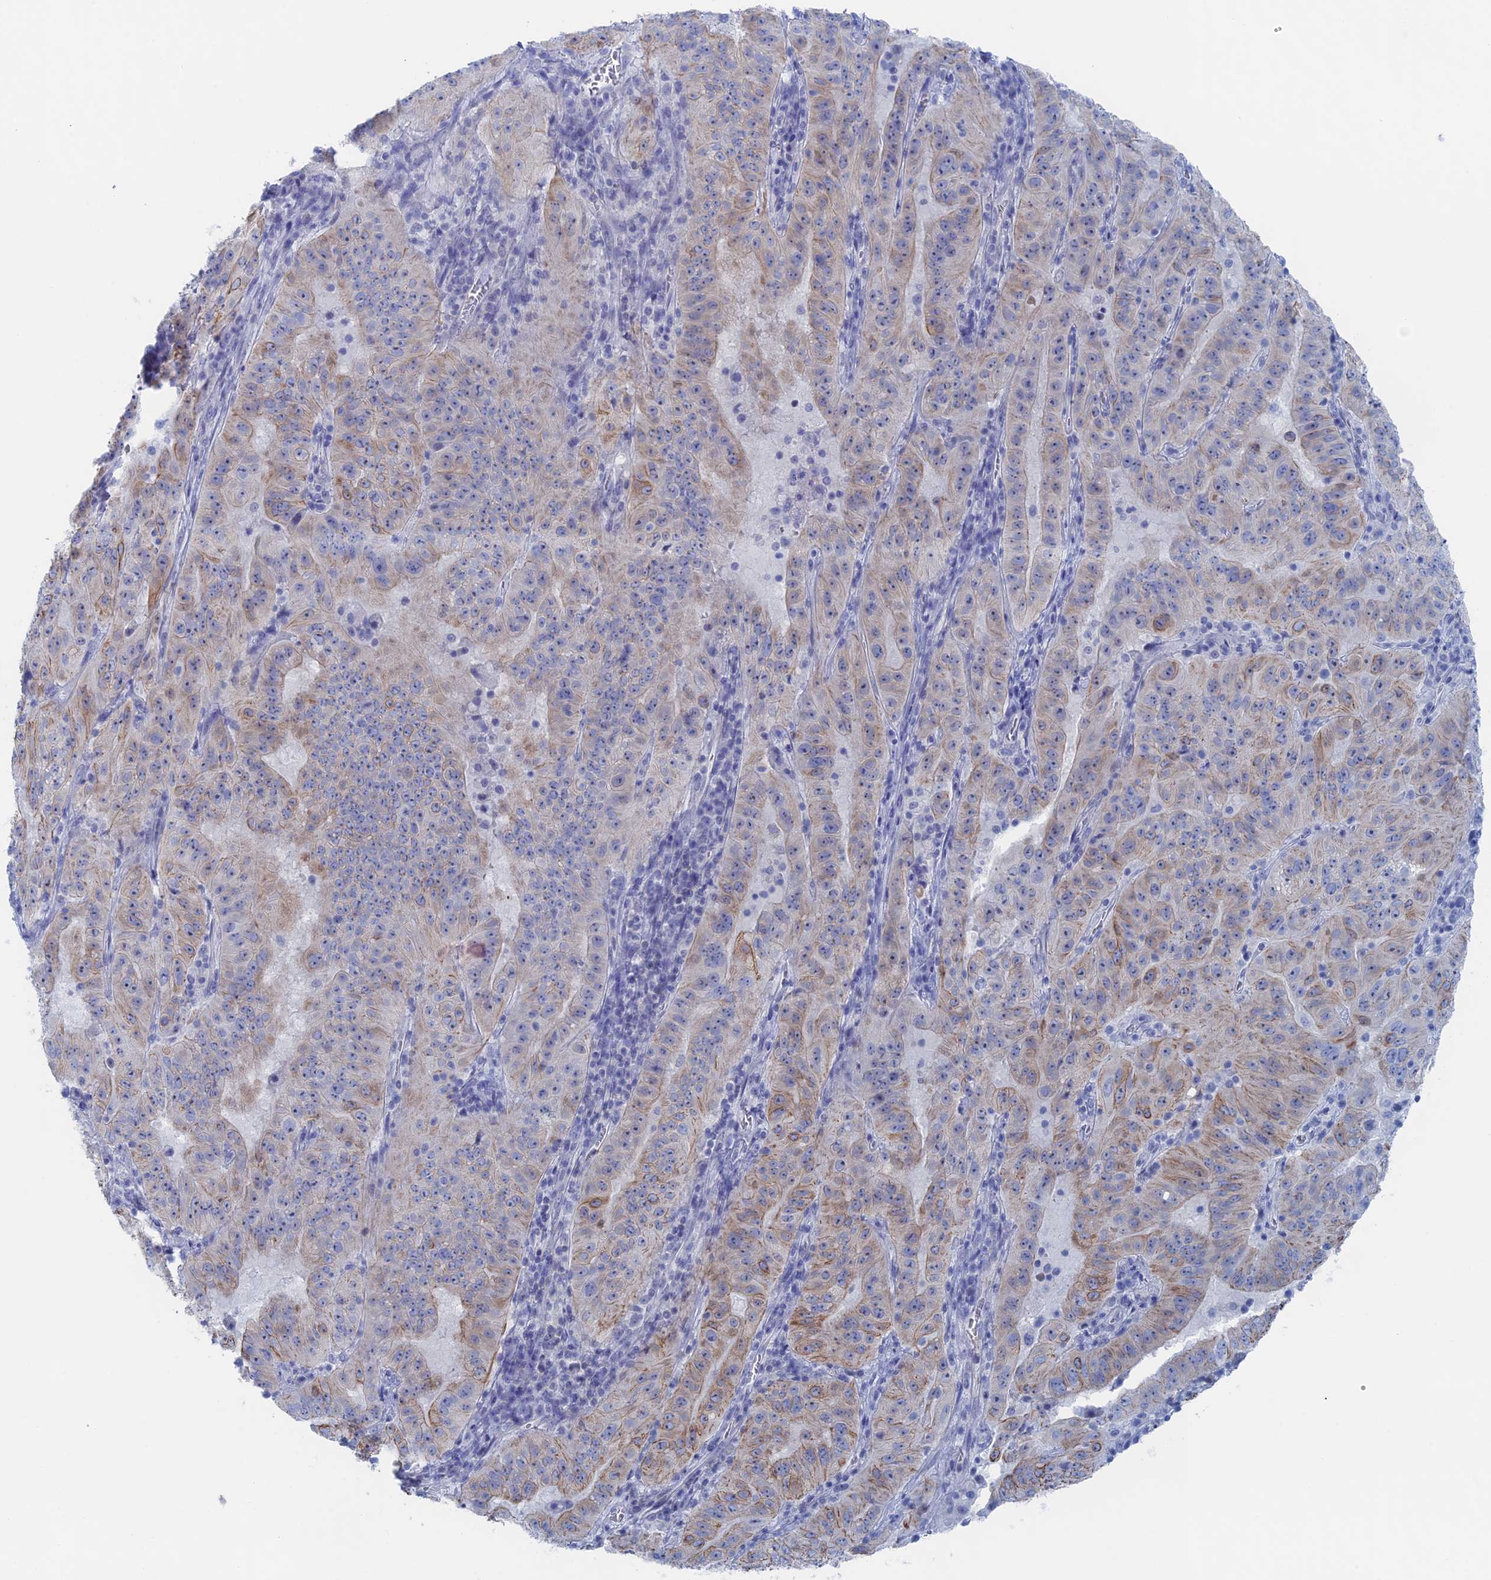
{"staining": {"intensity": "moderate", "quantity": "<25%", "location": "cytoplasmic/membranous"}, "tissue": "pancreatic cancer", "cell_type": "Tumor cells", "image_type": "cancer", "snomed": [{"axis": "morphology", "description": "Adenocarcinoma, NOS"}, {"axis": "topography", "description": "Pancreas"}], "caption": "About <25% of tumor cells in human adenocarcinoma (pancreatic) demonstrate moderate cytoplasmic/membranous protein positivity as visualized by brown immunohistochemical staining.", "gene": "IL7", "patient": {"sex": "male", "age": 63}}